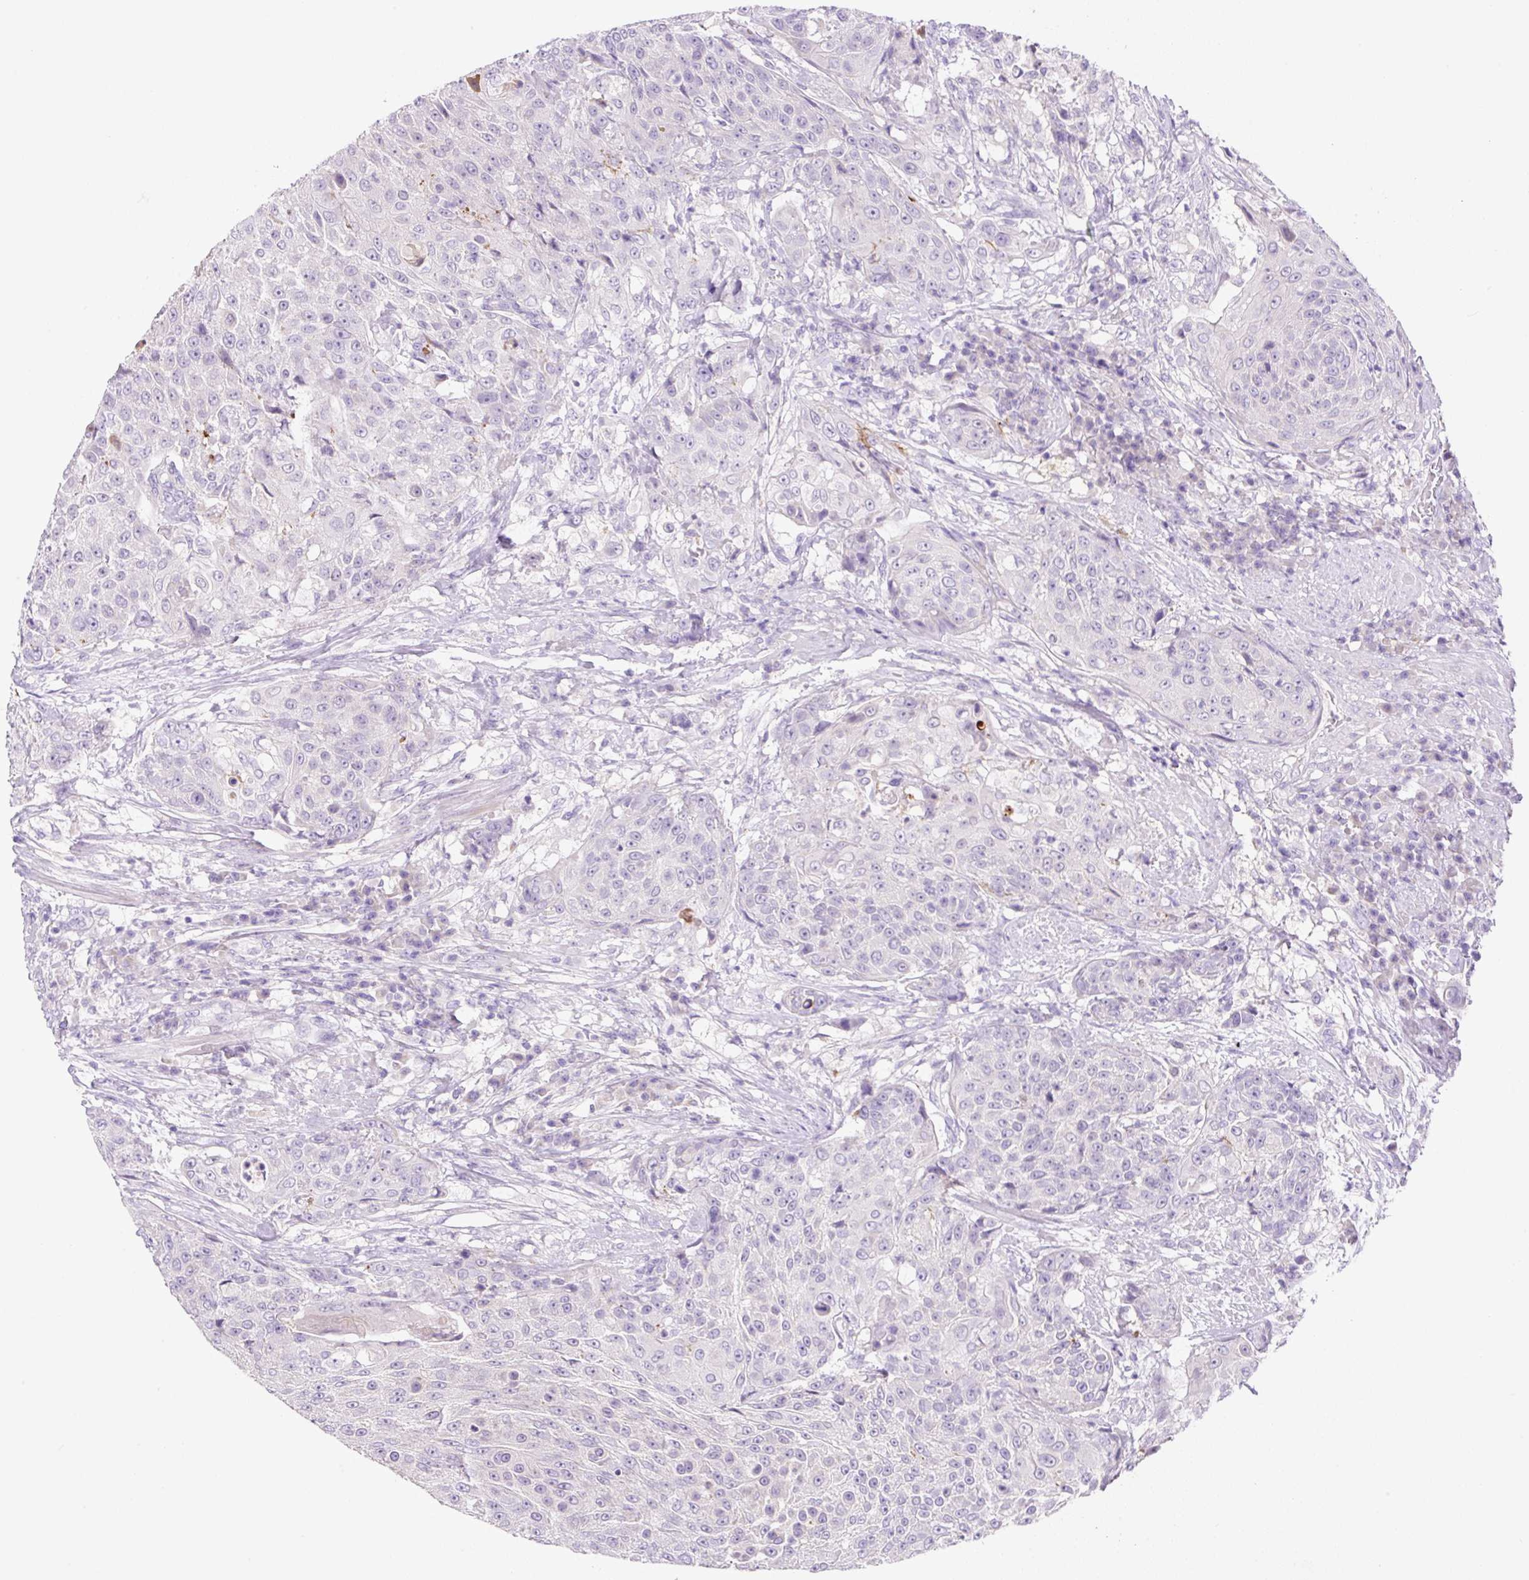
{"staining": {"intensity": "negative", "quantity": "none", "location": "none"}, "tissue": "urothelial cancer", "cell_type": "Tumor cells", "image_type": "cancer", "snomed": [{"axis": "morphology", "description": "Urothelial carcinoma, High grade"}, {"axis": "topography", "description": "Urinary bladder"}], "caption": "High power microscopy micrograph of an immunohistochemistry (IHC) histopathology image of urothelial cancer, revealing no significant expression in tumor cells.", "gene": "NDST3", "patient": {"sex": "female", "age": 63}}